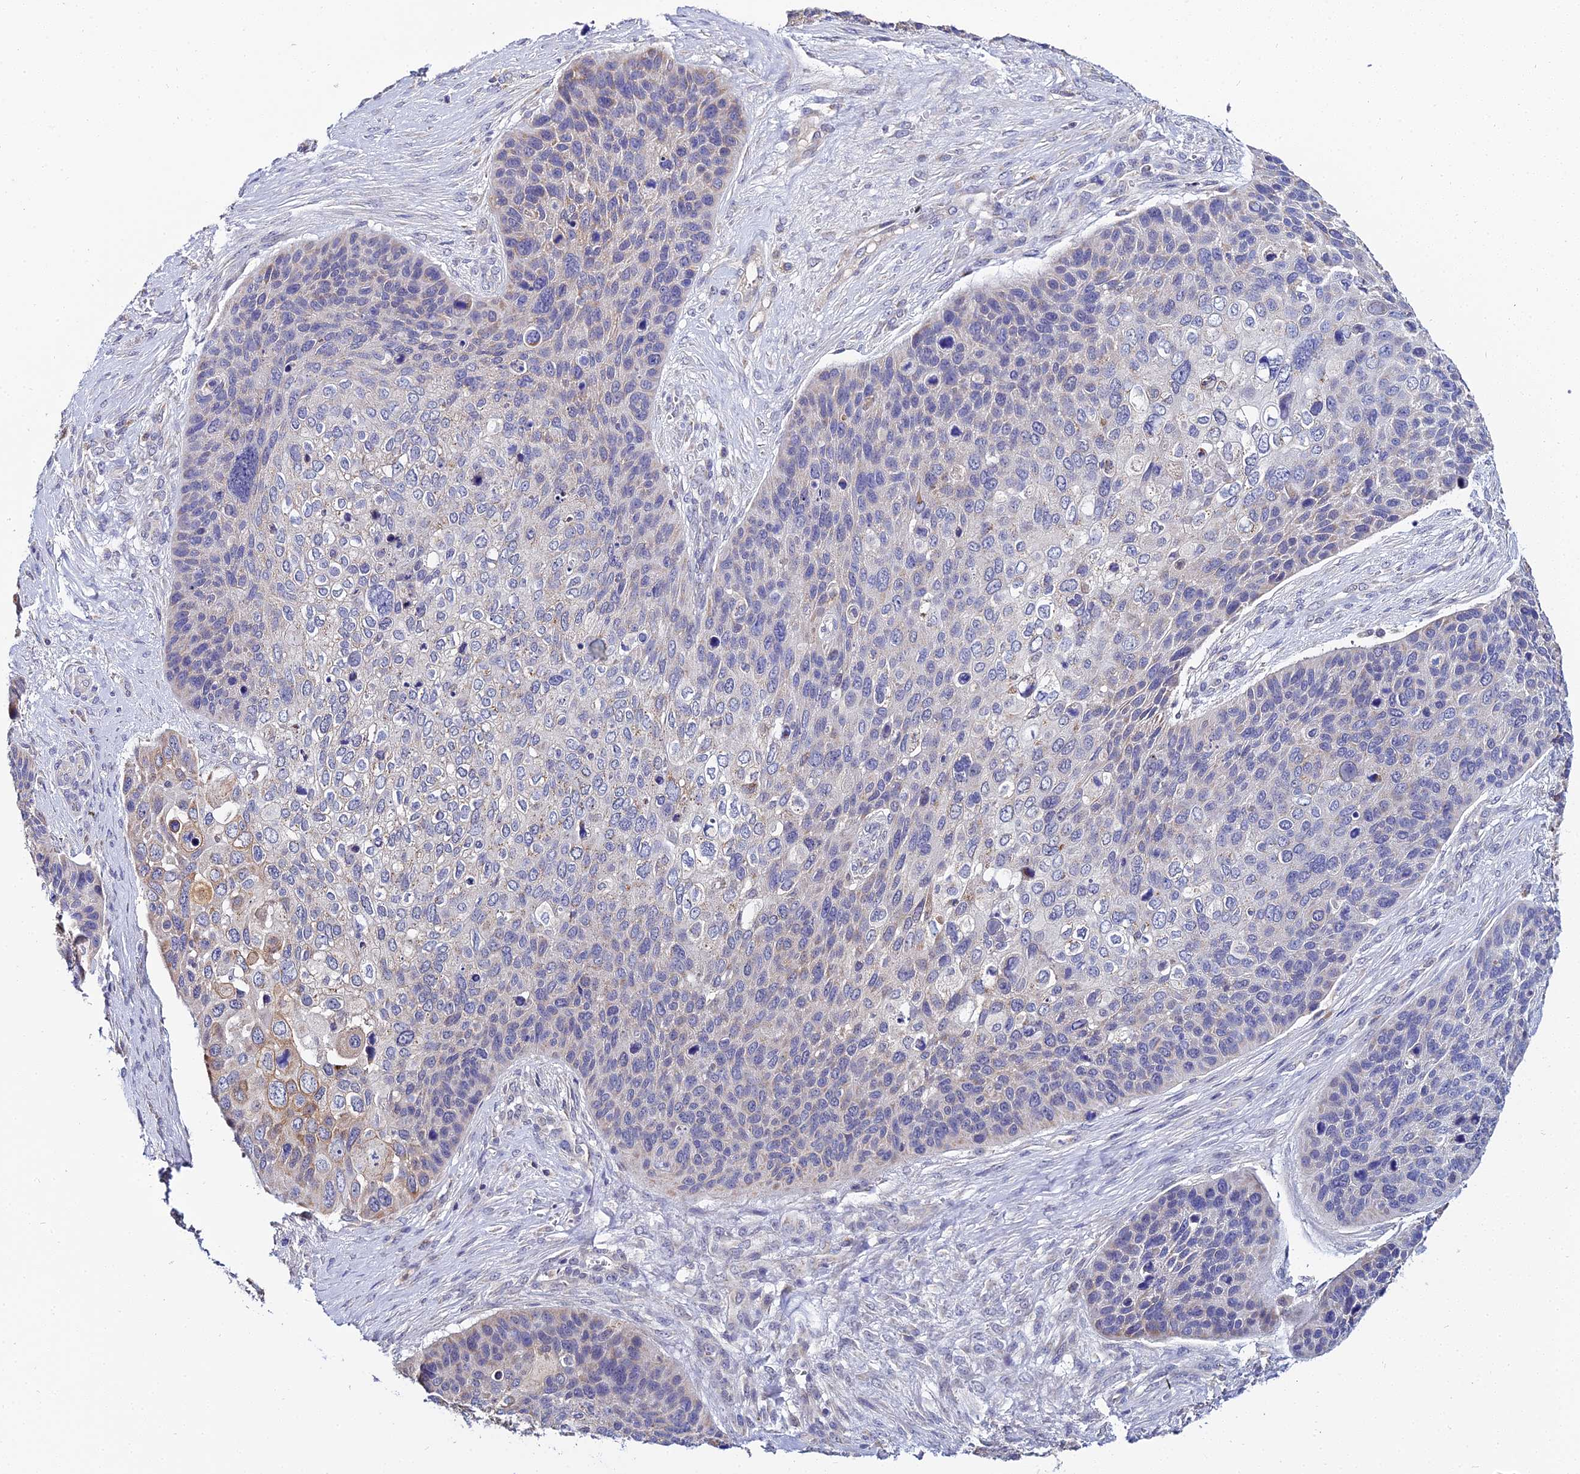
{"staining": {"intensity": "negative", "quantity": "none", "location": "none"}, "tissue": "skin cancer", "cell_type": "Tumor cells", "image_type": "cancer", "snomed": [{"axis": "morphology", "description": "Basal cell carcinoma"}, {"axis": "topography", "description": "Skin"}], "caption": "High power microscopy photomicrograph of an IHC photomicrograph of skin basal cell carcinoma, revealing no significant expression in tumor cells.", "gene": "ZXDA", "patient": {"sex": "female", "age": 74}}